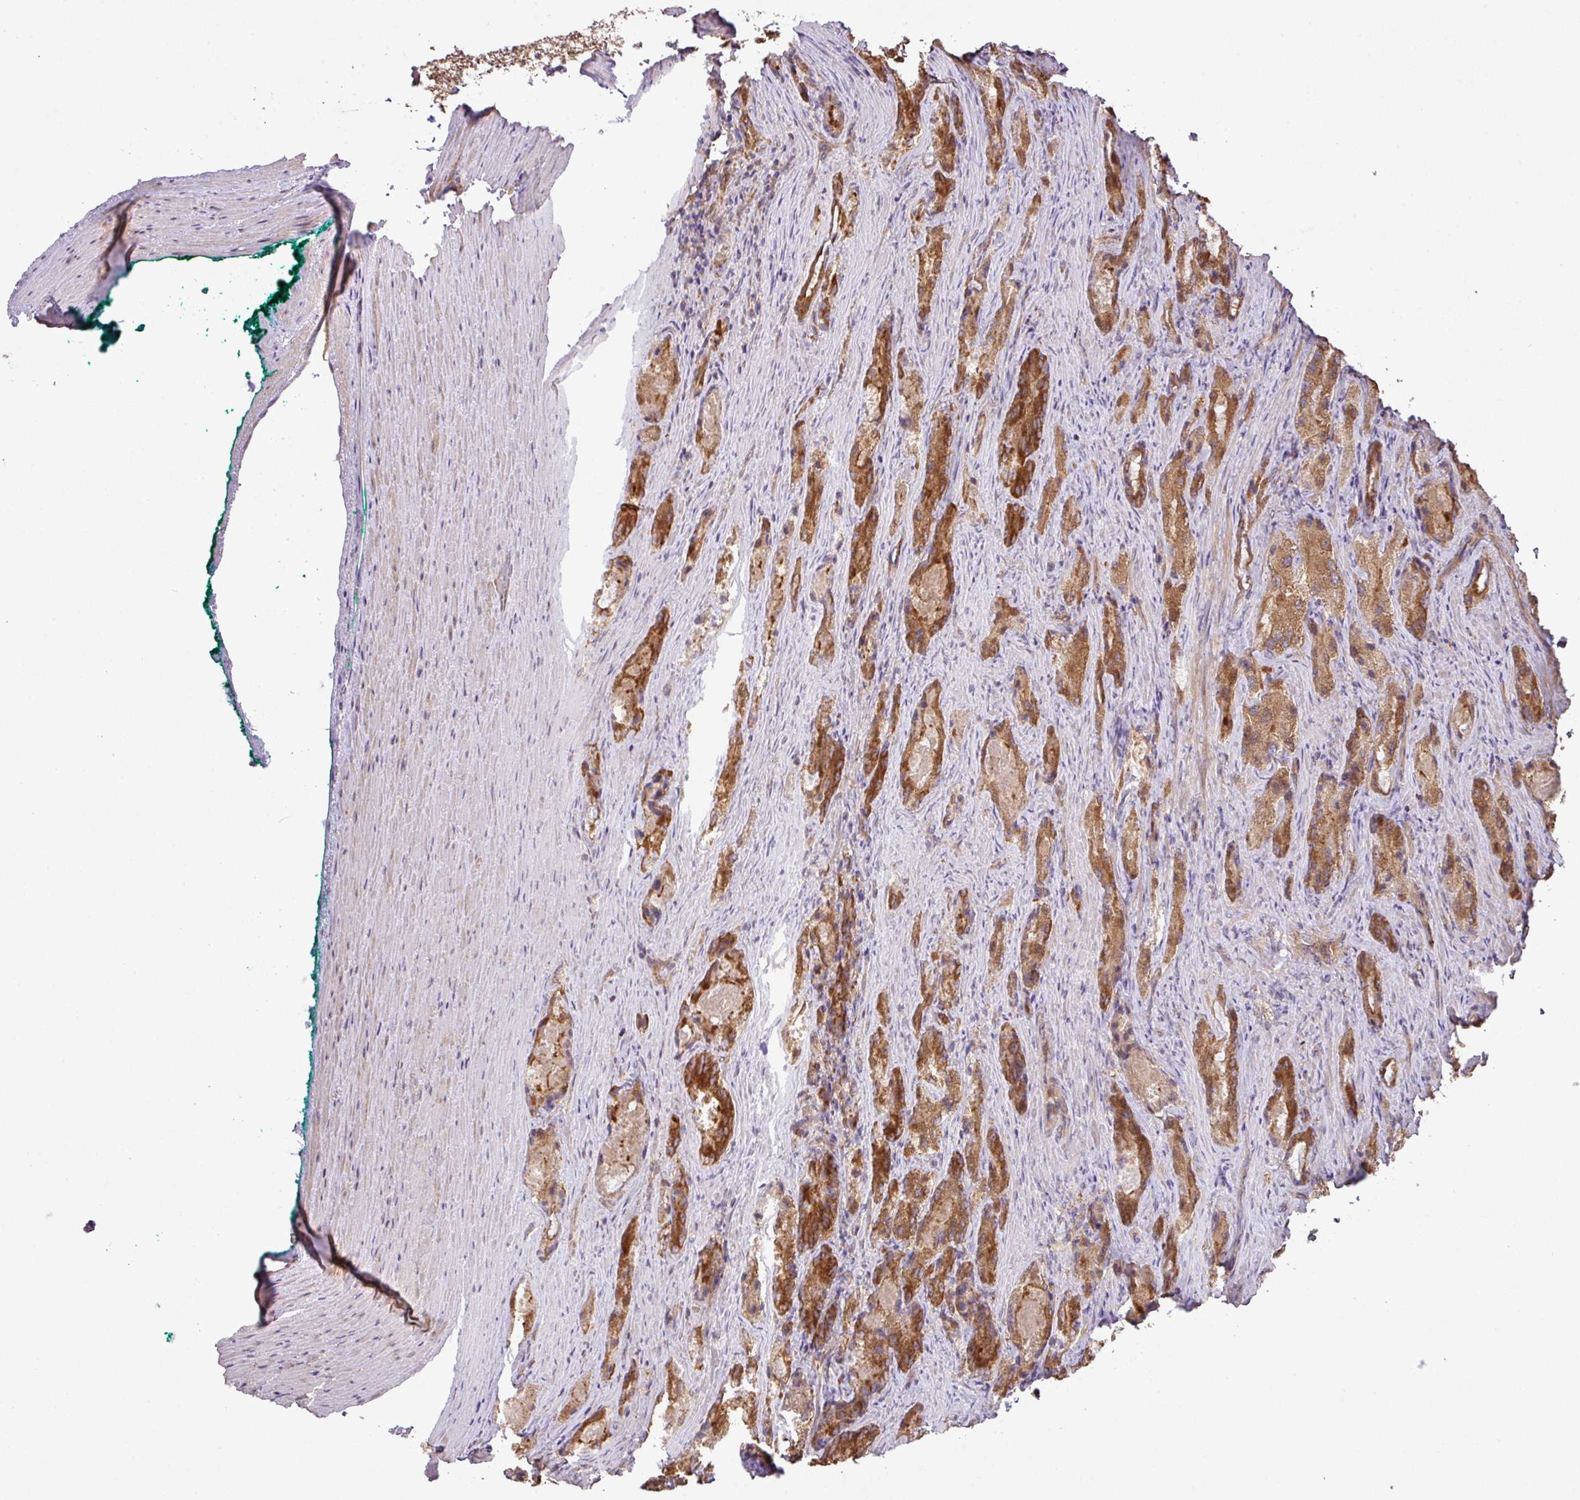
{"staining": {"intensity": "moderate", "quantity": ">75%", "location": "cytoplasmic/membranous,nuclear"}, "tissue": "prostate cancer", "cell_type": "Tumor cells", "image_type": "cancer", "snomed": [{"axis": "morphology", "description": "Adenocarcinoma, Low grade"}, {"axis": "topography", "description": "Prostate"}], "caption": "Human prostate adenocarcinoma (low-grade) stained for a protein (brown) exhibits moderate cytoplasmic/membranous and nuclear positive expression in approximately >75% of tumor cells.", "gene": "GSPT1", "patient": {"sex": "male", "age": 68}}